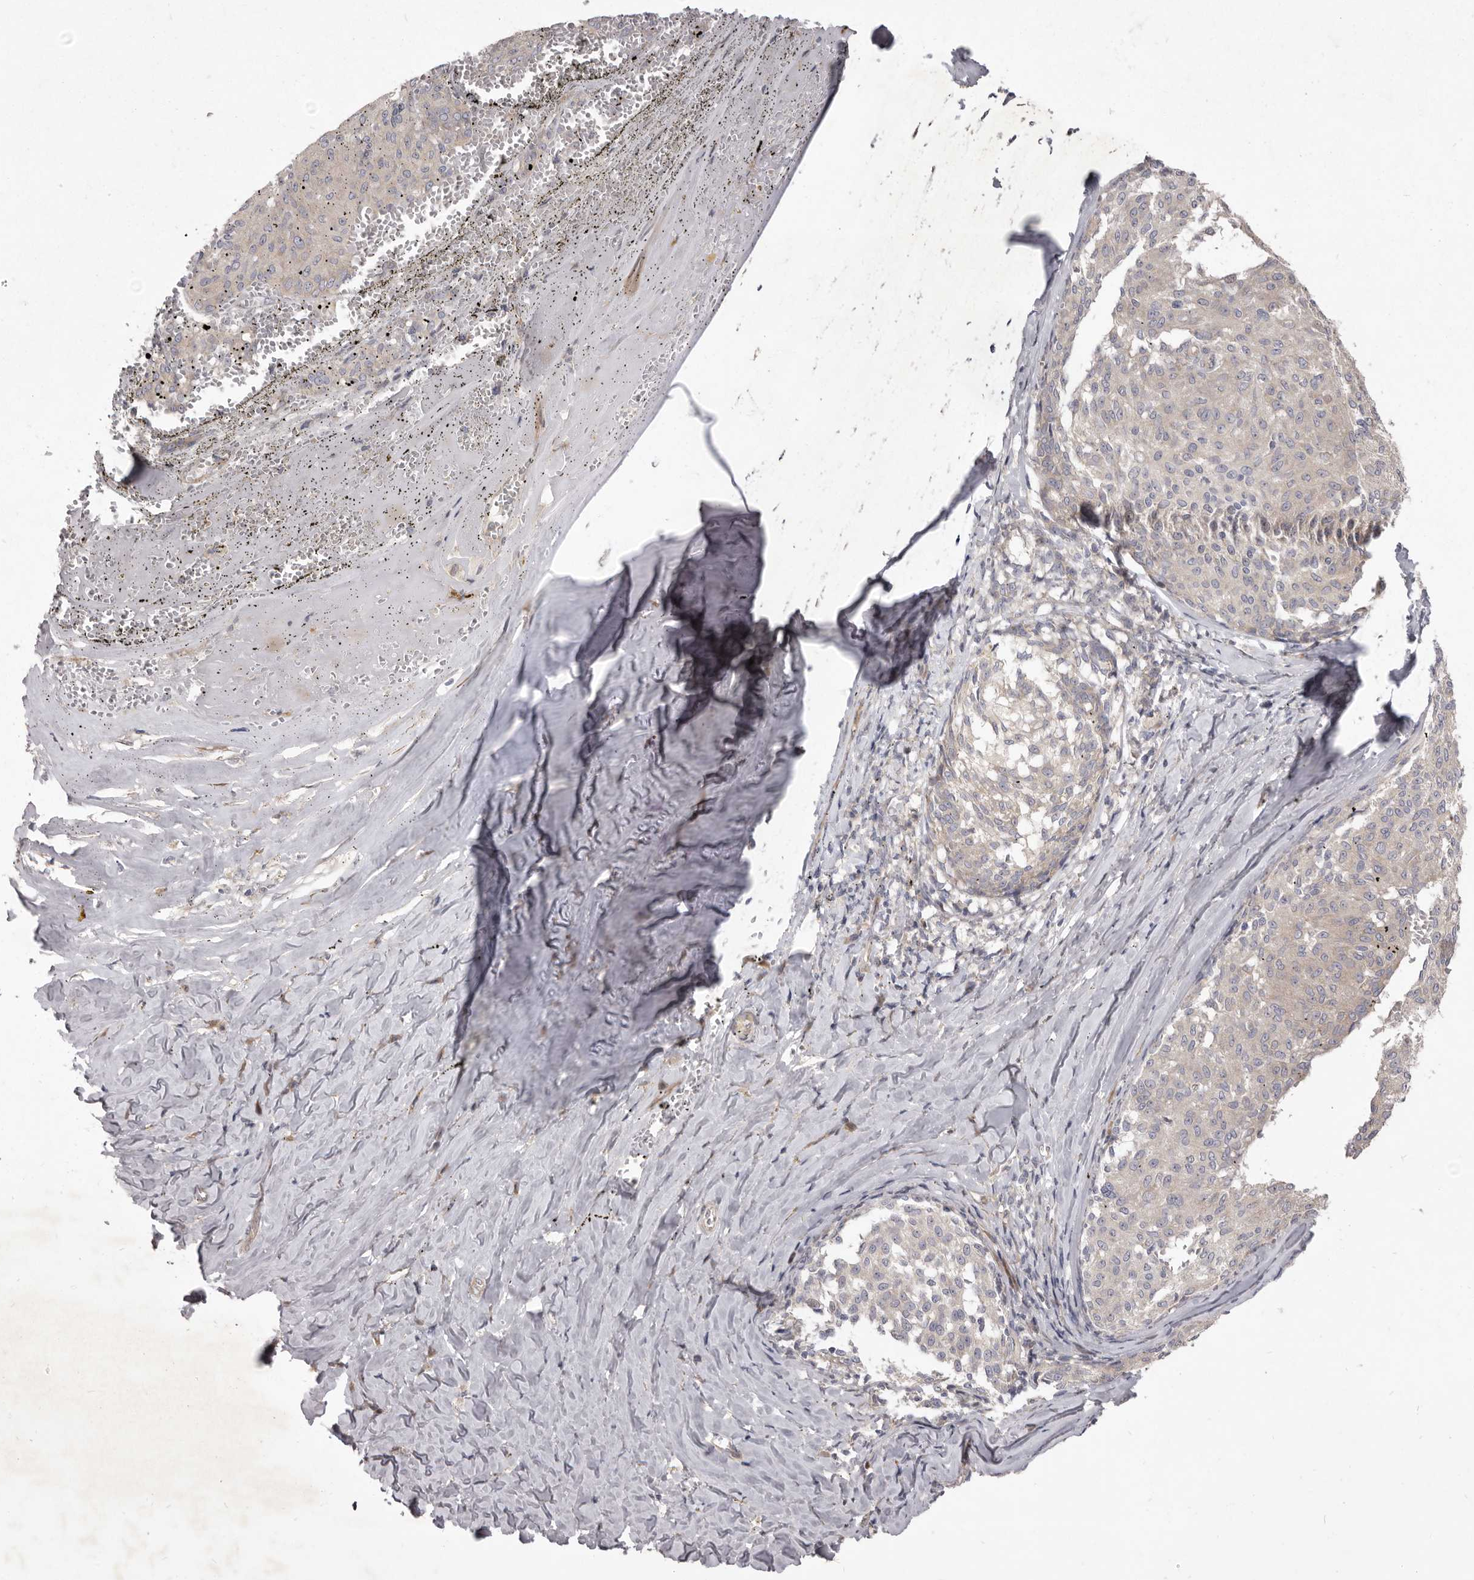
{"staining": {"intensity": "negative", "quantity": "none", "location": "none"}, "tissue": "melanoma", "cell_type": "Tumor cells", "image_type": "cancer", "snomed": [{"axis": "morphology", "description": "Malignant melanoma, NOS"}, {"axis": "topography", "description": "Skin"}], "caption": "DAB immunohistochemical staining of malignant melanoma displays no significant staining in tumor cells. (Stains: DAB IHC with hematoxylin counter stain, Microscopy: brightfield microscopy at high magnification).", "gene": "TBC1D8B", "patient": {"sex": "female", "age": 72}}